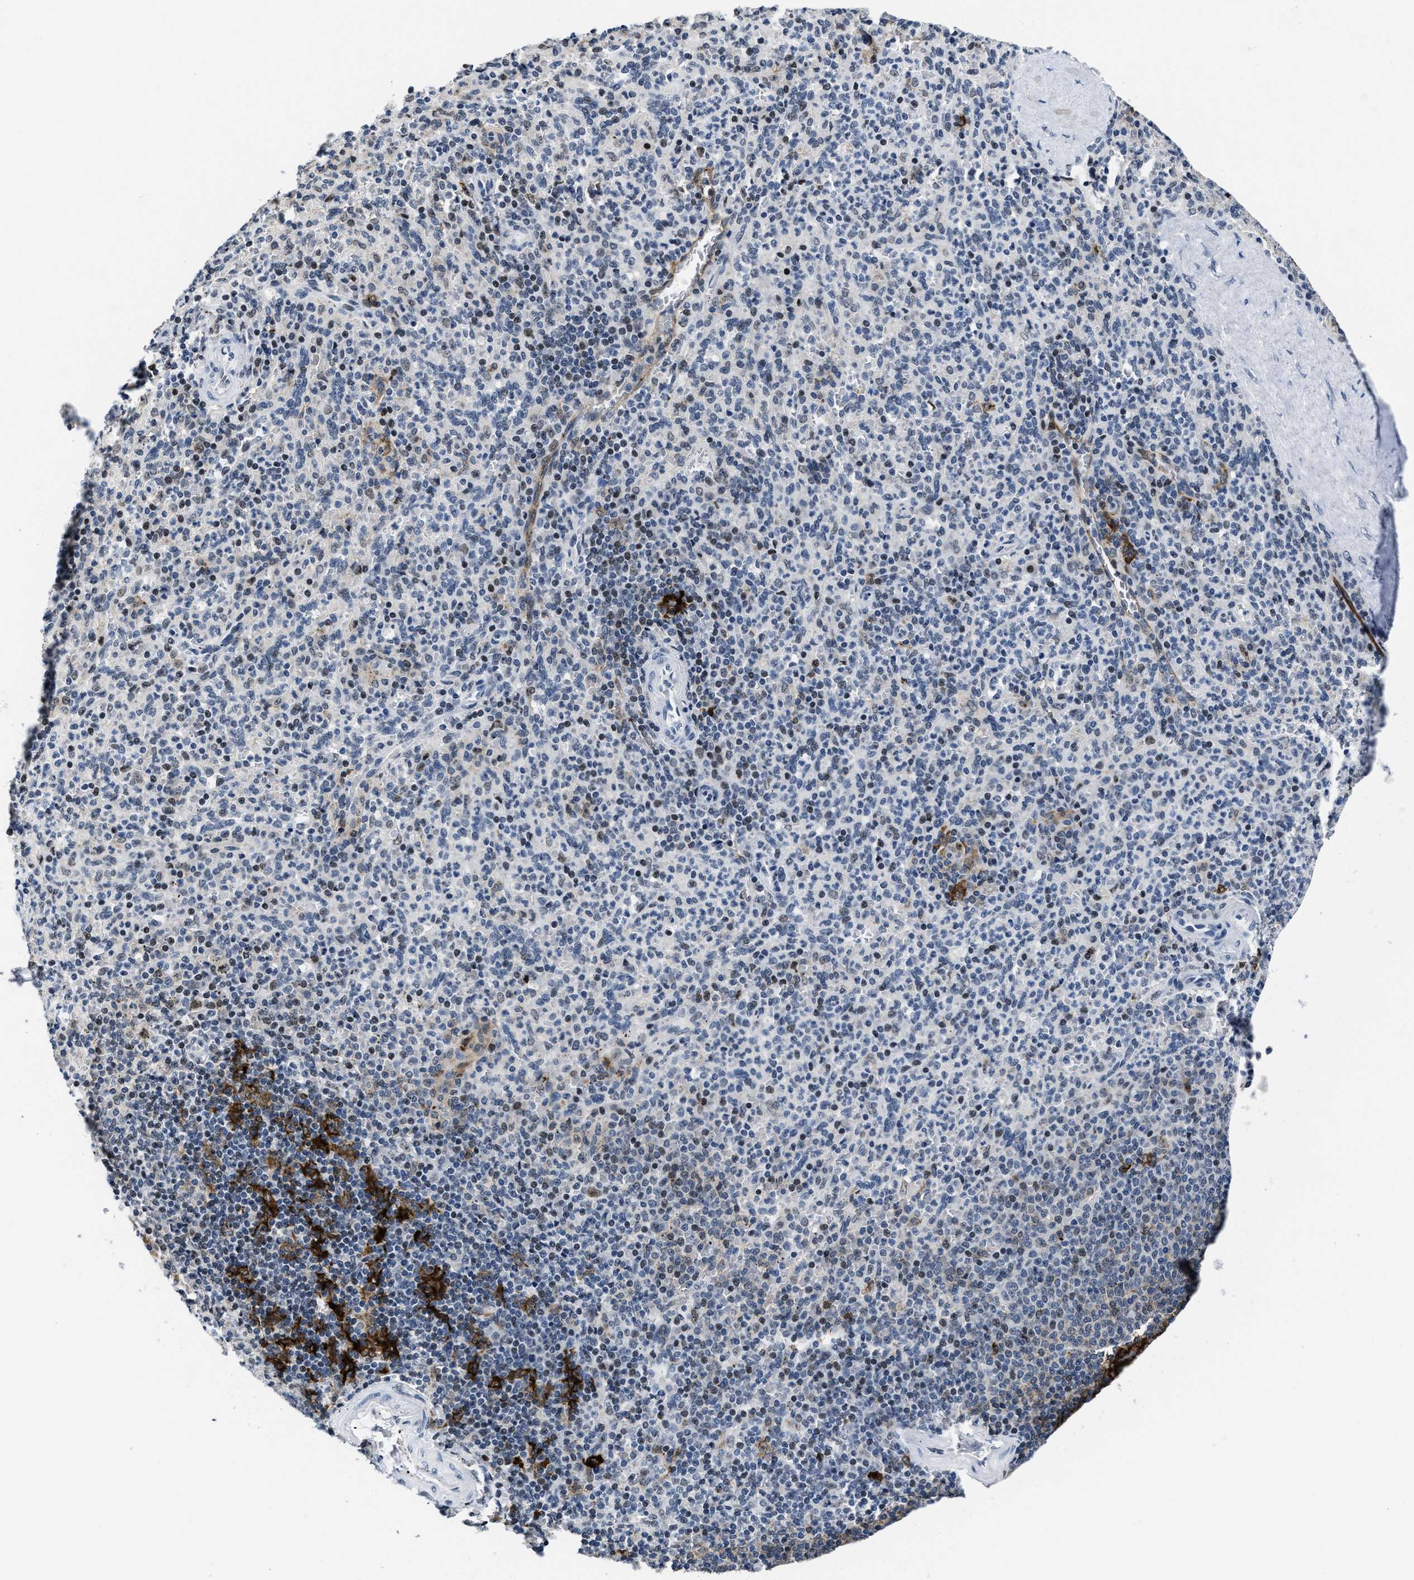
{"staining": {"intensity": "negative", "quantity": "none", "location": "none"}, "tissue": "spleen", "cell_type": "Cells in red pulp", "image_type": "normal", "snomed": [{"axis": "morphology", "description": "Normal tissue, NOS"}, {"axis": "topography", "description": "Spleen"}], "caption": "The immunohistochemistry (IHC) micrograph has no significant positivity in cells in red pulp of spleen. (Brightfield microscopy of DAB IHC at high magnification).", "gene": "MARCKSL1", "patient": {"sex": "male", "age": 36}}